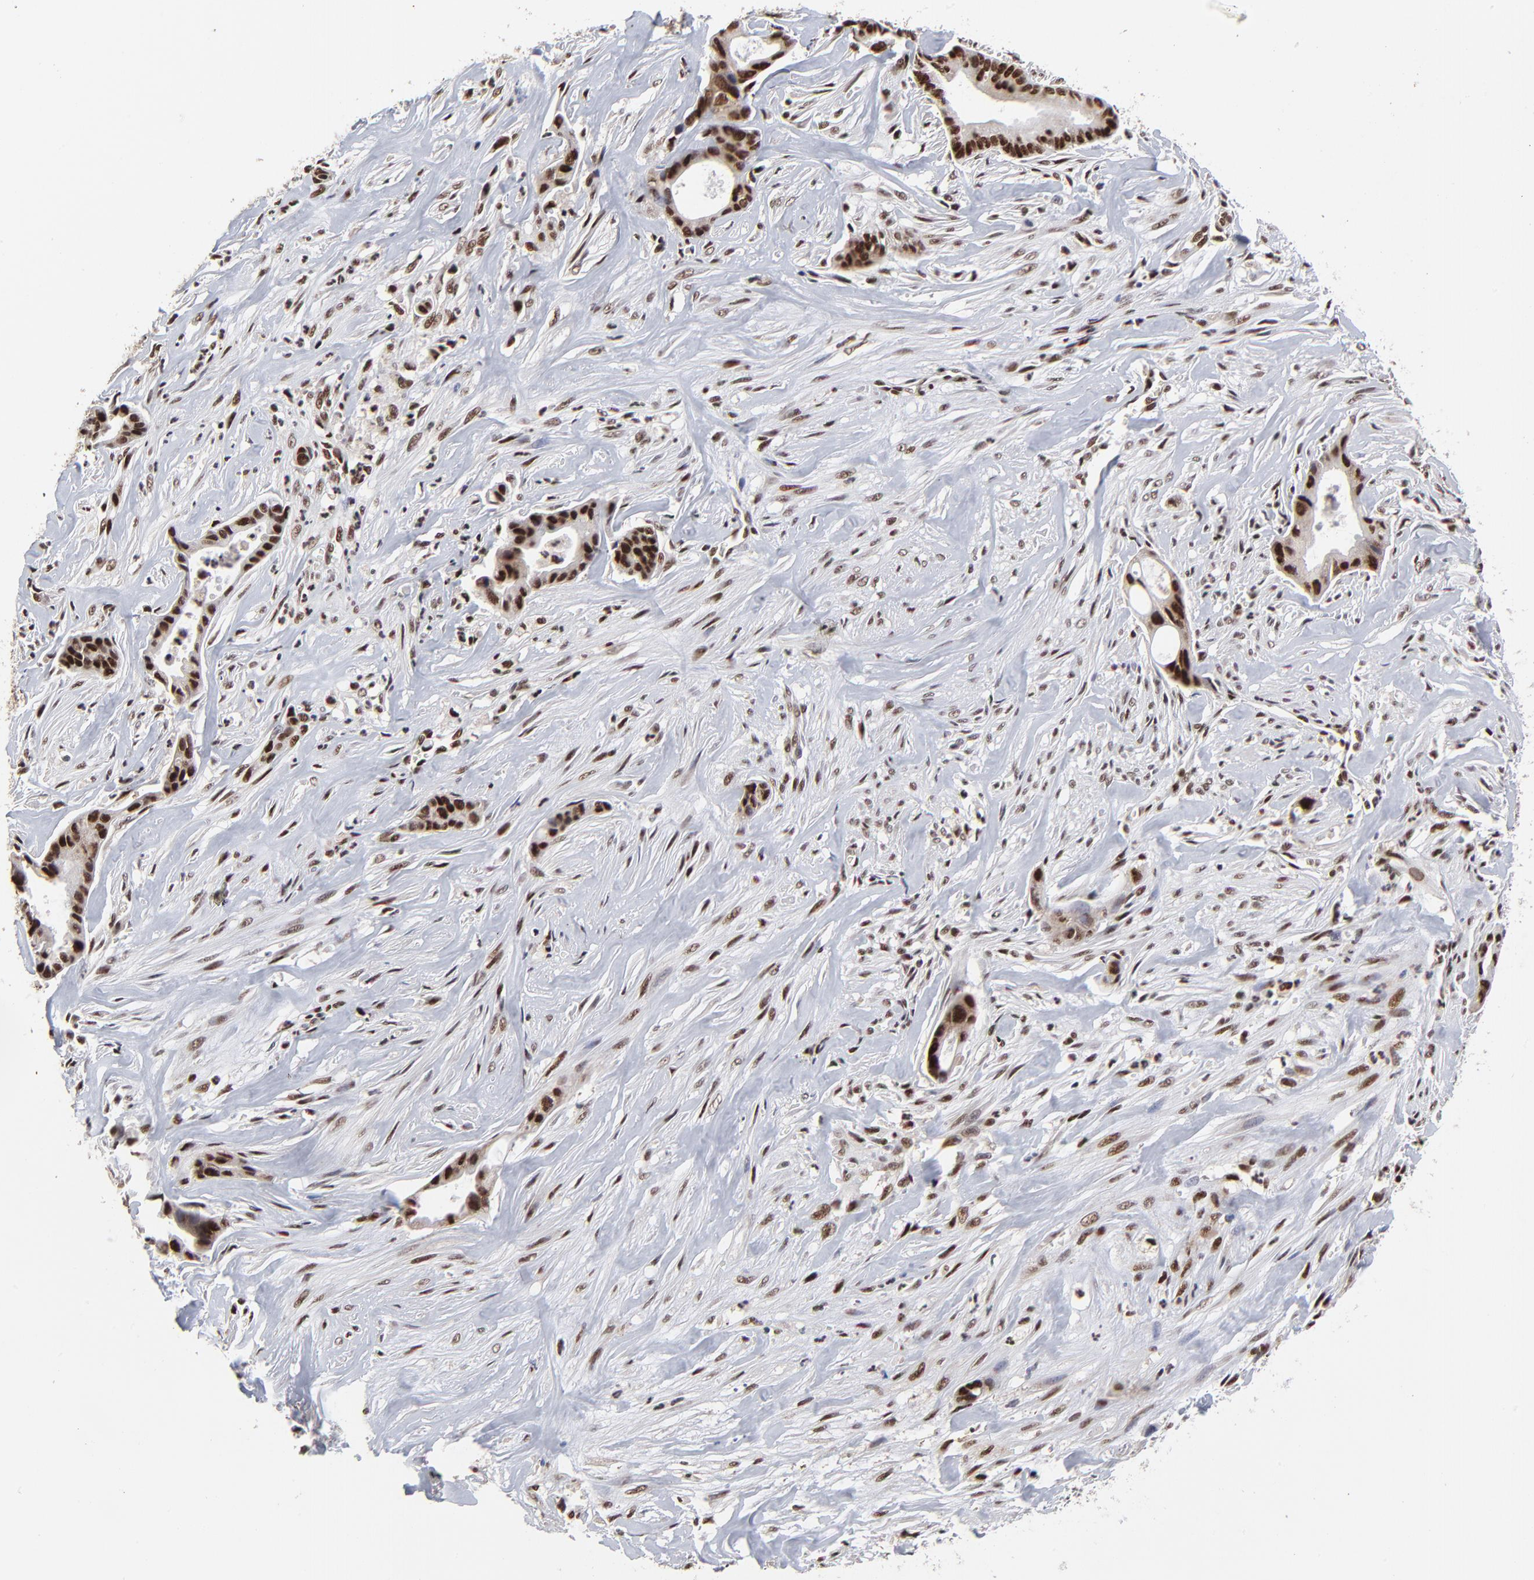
{"staining": {"intensity": "strong", "quantity": ">75%", "location": "nuclear"}, "tissue": "liver cancer", "cell_type": "Tumor cells", "image_type": "cancer", "snomed": [{"axis": "morphology", "description": "Cholangiocarcinoma"}, {"axis": "topography", "description": "Liver"}], "caption": "Immunohistochemistry (DAB) staining of cholangiocarcinoma (liver) exhibits strong nuclear protein positivity in approximately >75% of tumor cells.", "gene": "RBM22", "patient": {"sex": "female", "age": 55}}